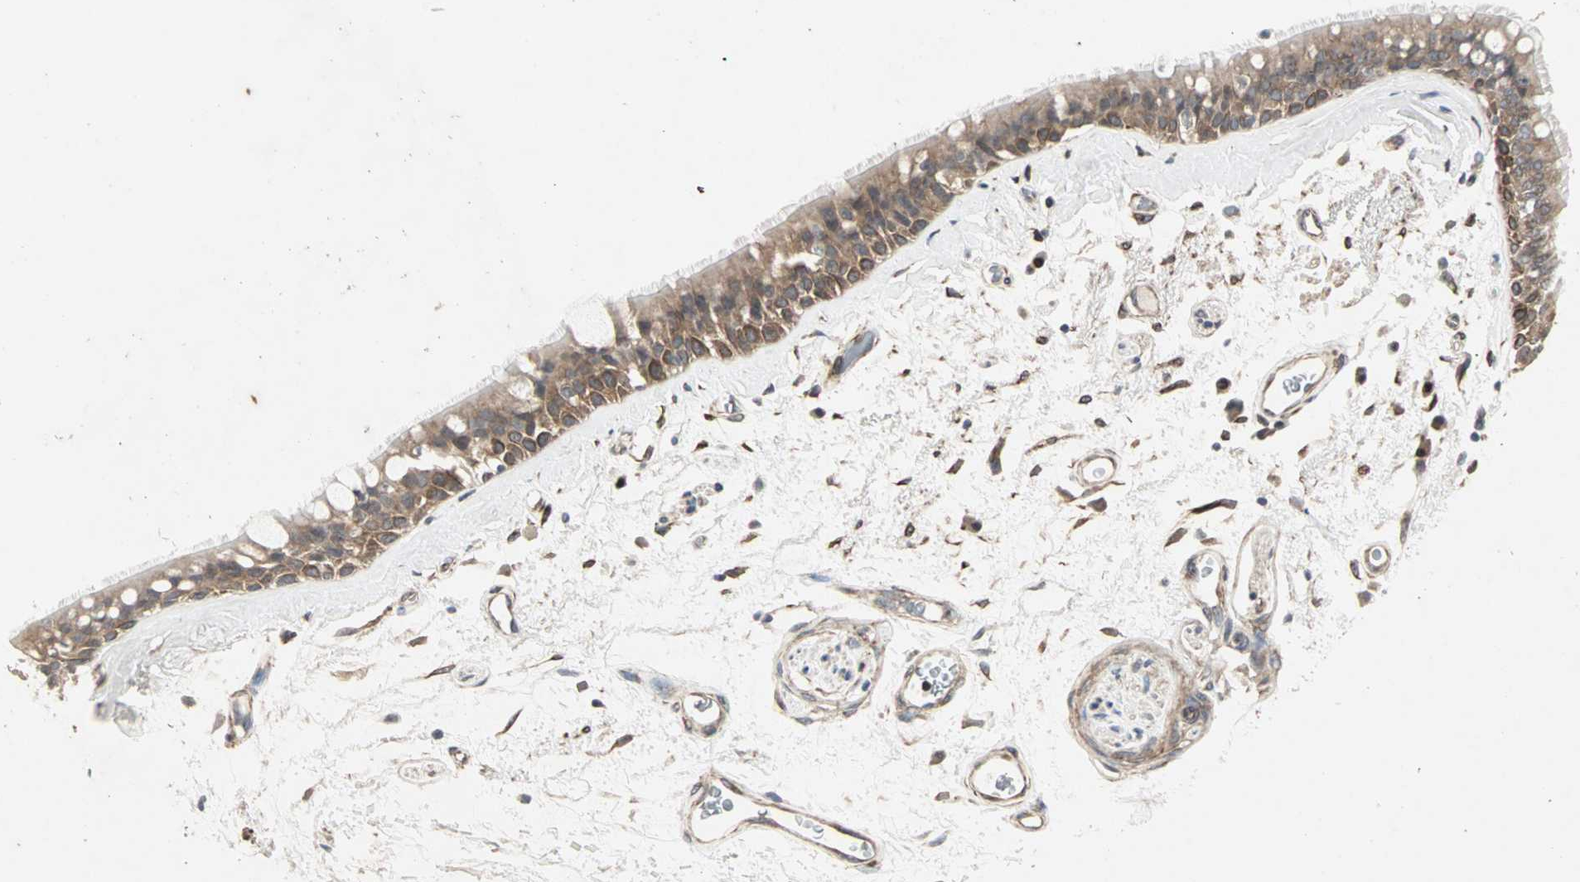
{"staining": {"intensity": "moderate", "quantity": ">75%", "location": "cytoplasmic/membranous"}, "tissue": "bronchus", "cell_type": "Respiratory epithelial cells", "image_type": "normal", "snomed": [{"axis": "morphology", "description": "Normal tissue, NOS"}, {"axis": "morphology", "description": "Adenocarcinoma, NOS"}, {"axis": "topography", "description": "Bronchus"}, {"axis": "topography", "description": "Lung"}], "caption": "Protein expression analysis of normal human bronchus reveals moderate cytoplasmic/membranous expression in about >75% of respiratory epithelial cells.", "gene": "TRPV4", "patient": {"sex": "female", "age": 54}}